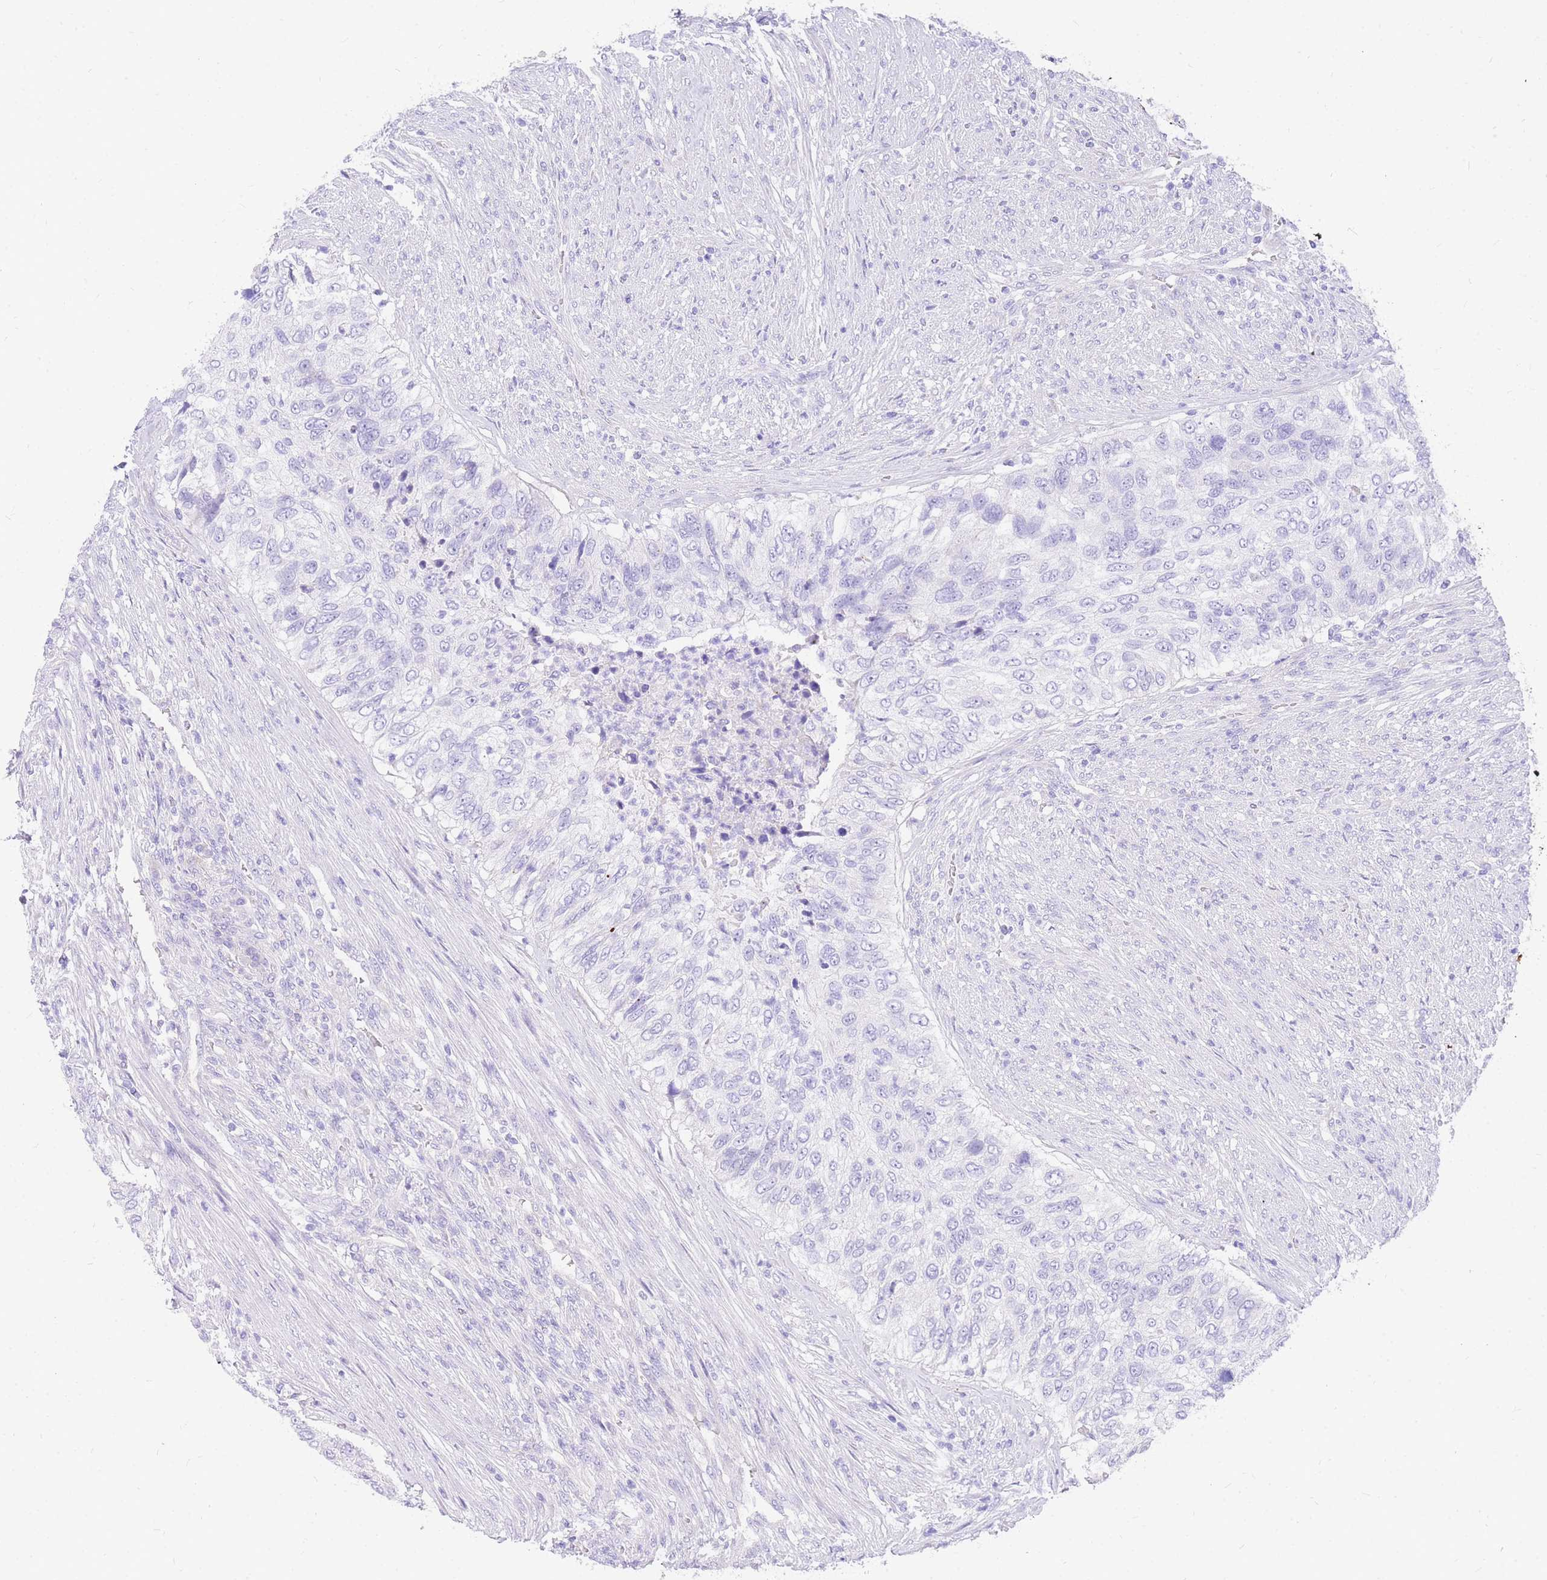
{"staining": {"intensity": "negative", "quantity": "none", "location": "none"}, "tissue": "urothelial cancer", "cell_type": "Tumor cells", "image_type": "cancer", "snomed": [{"axis": "morphology", "description": "Urothelial carcinoma, High grade"}, {"axis": "topography", "description": "Urinary bladder"}], "caption": "IHC of human high-grade urothelial carcinoma reveals no positivity in tumor cells. (Stains: DAB immunohistochemistry (IHC) with hematoxylin counter stain, Microscopy: brightfield microscopy at high magnification).", "gene": "UPK1A", "patient": {"sex": "female", "age": 60}}